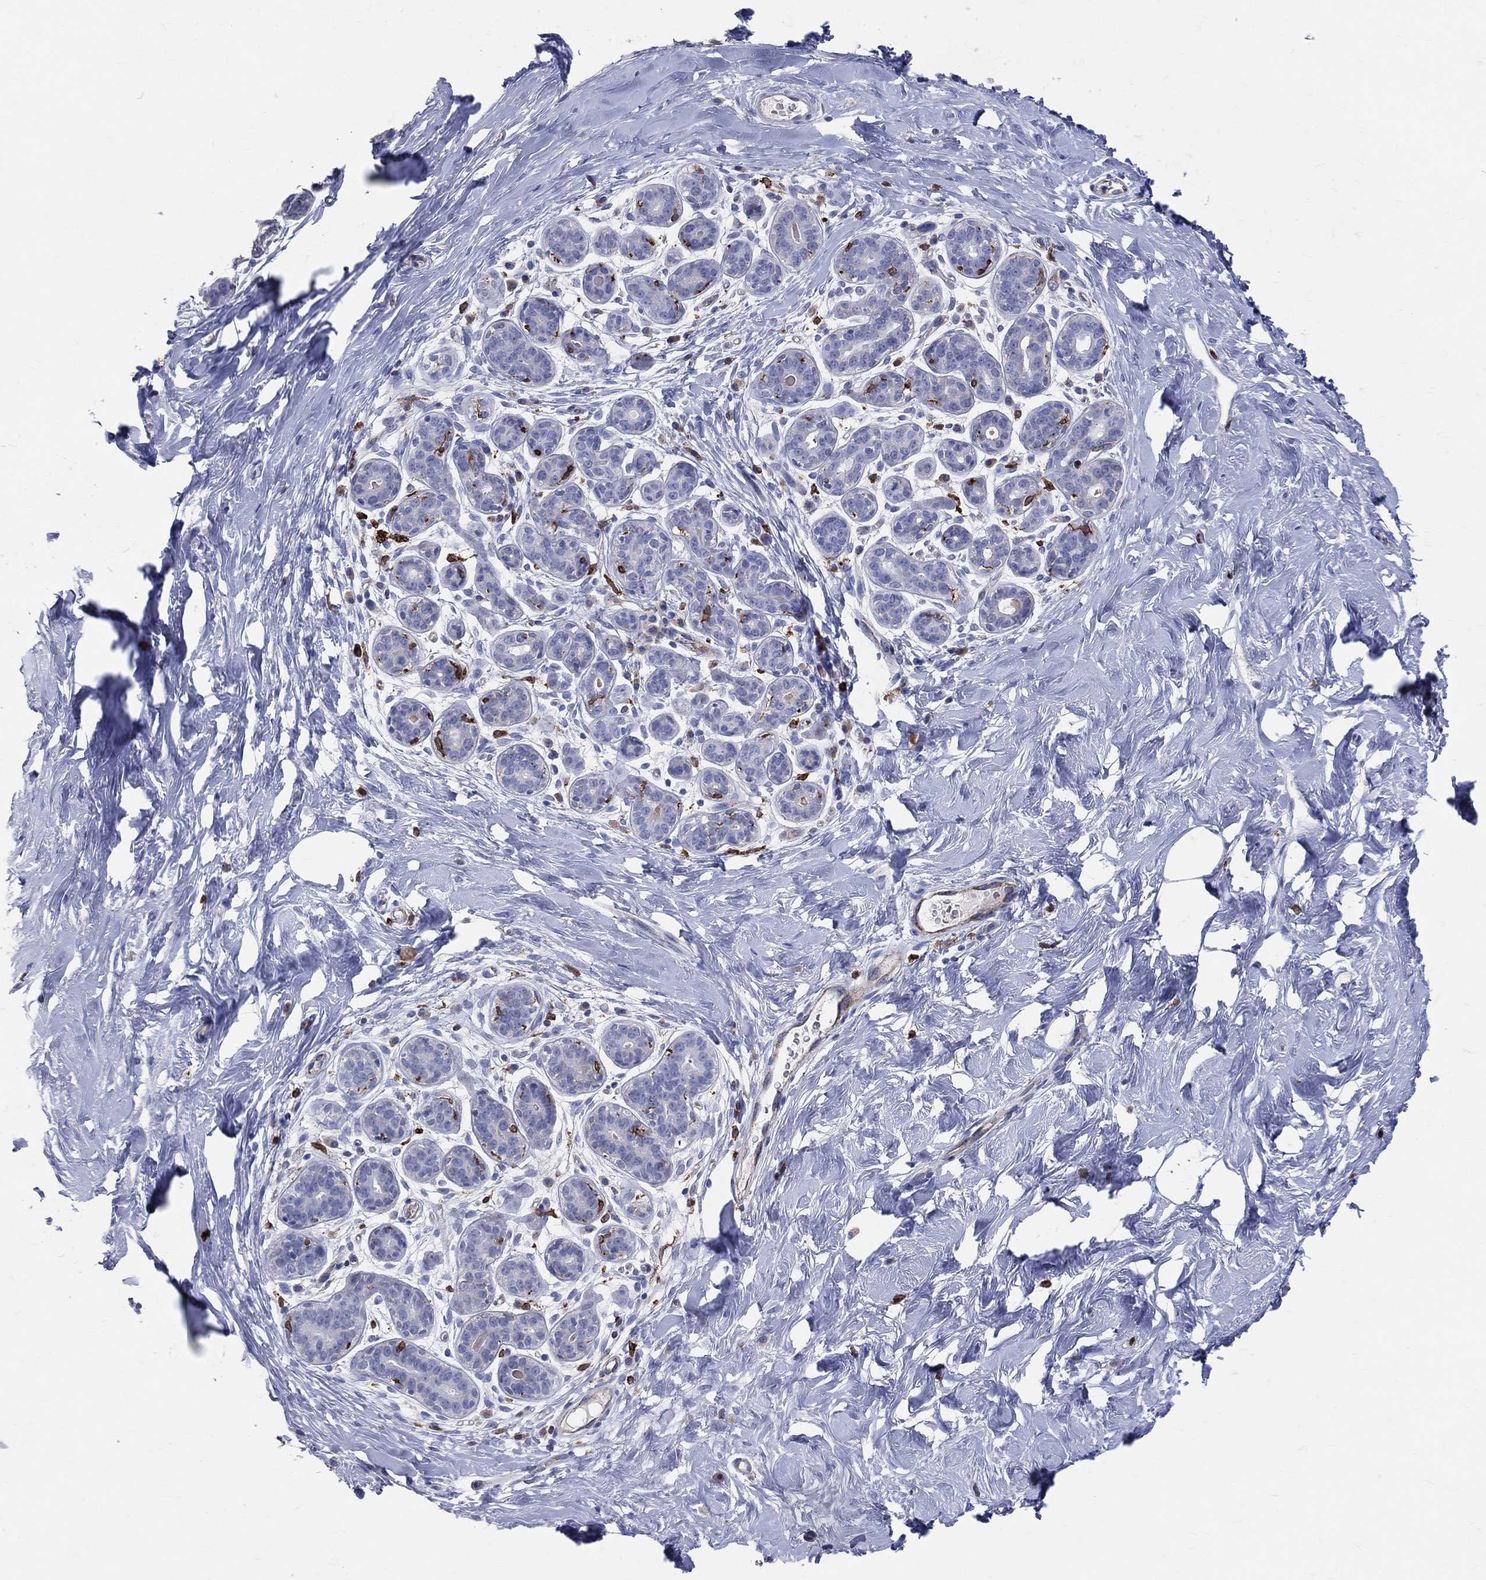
{"staining": {"intensity": "negative", "quantity": "none", "location": "none"}, "tissue": "breast", "cell_type": "Adipocytes", "image_type": "normal", "snomed": [{"axis": "morphology", "description": "Normal tissue, NOS"}, {"axis": "topography", "description": "Breast"}], "caption": "IHC of unremarkable human breast reveals no positivity in adipocytes.", "gene": "CD74", "patient": {"sex": "female", "age": 43}}